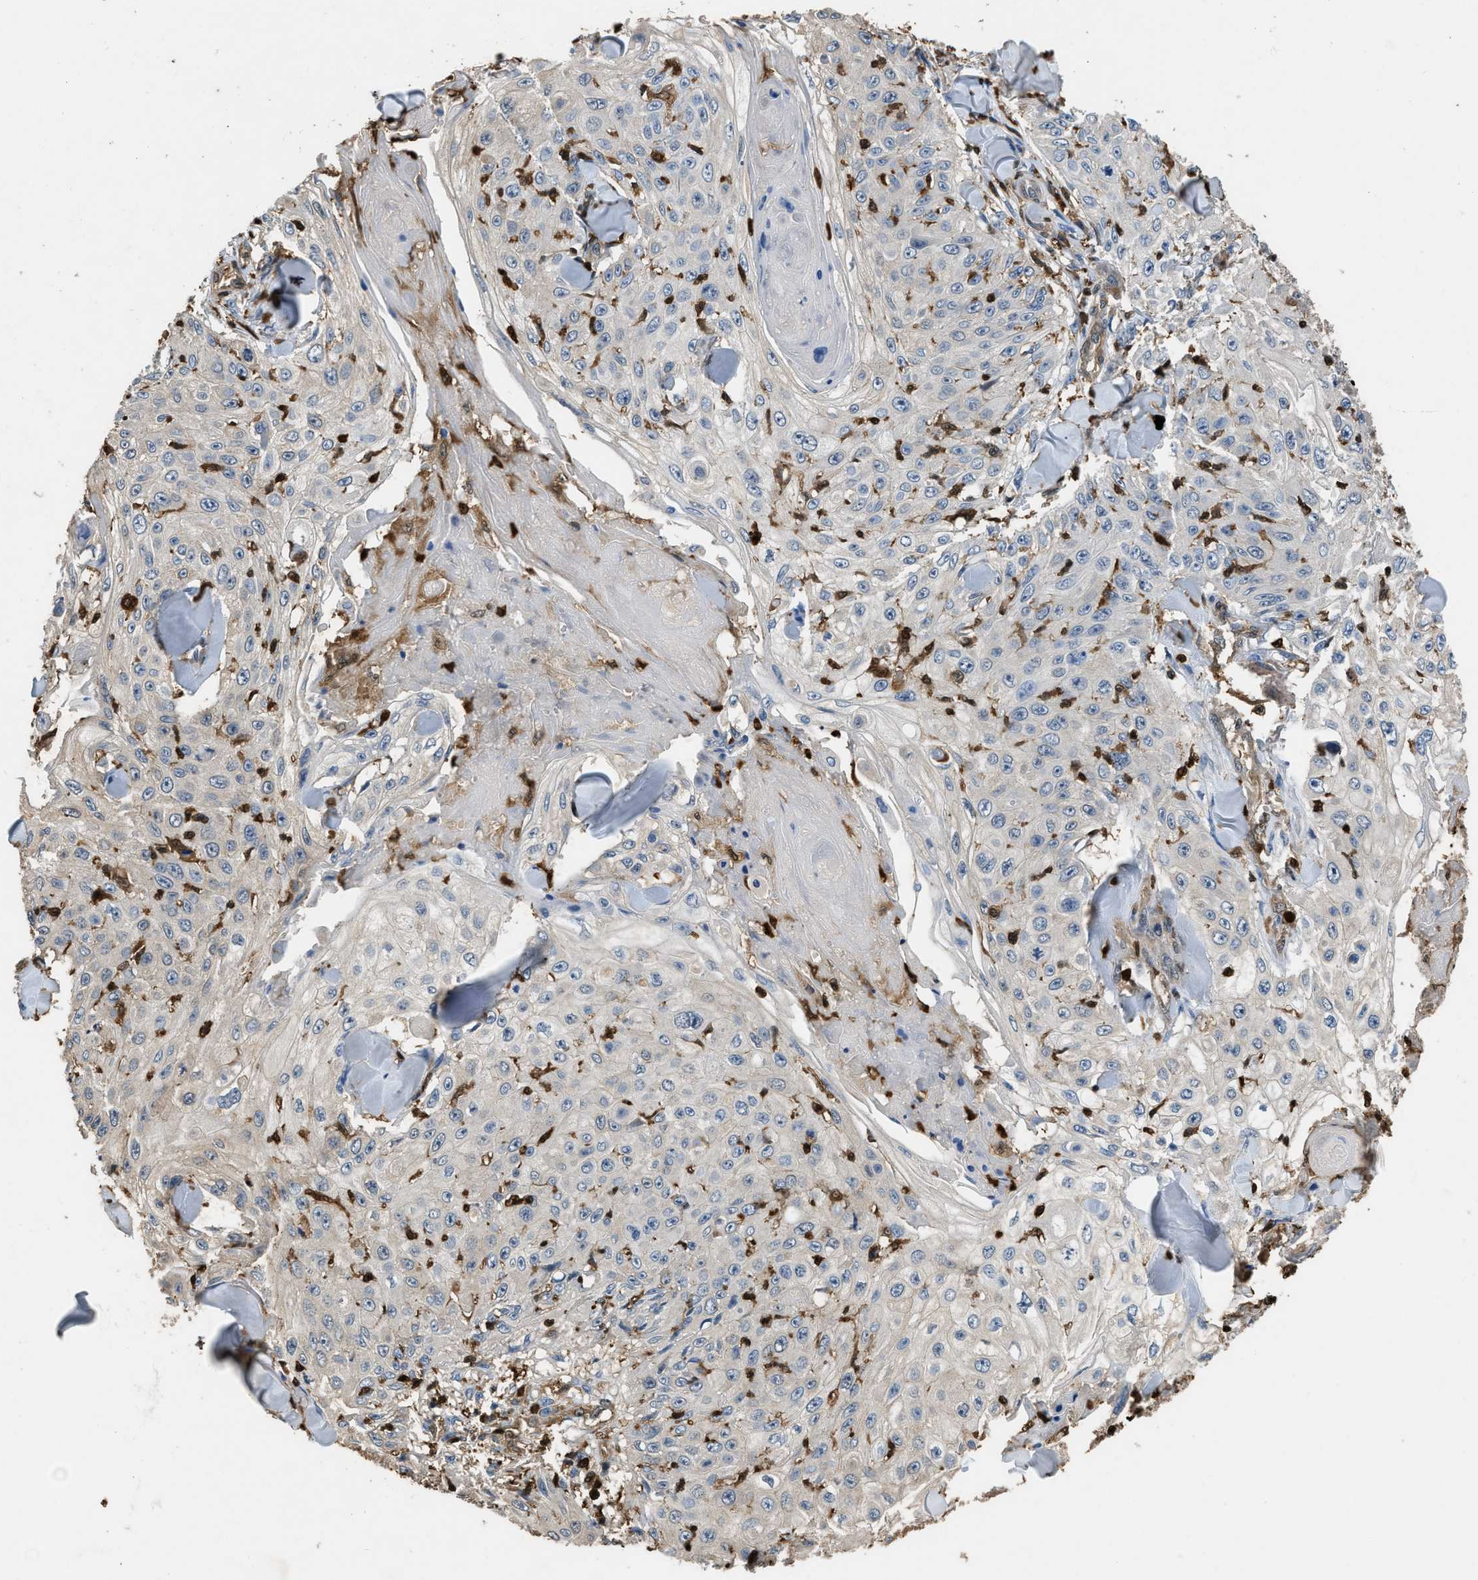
{"staining": {"intensity": "negative", "quantity": "none", "location": "none"}, "tissue": "skin cancer", "cell_type": "Tumor cells", "image_type": "cancer", "snomed": [{"axis": "morphology", "description": "Squamous cell carcinoma, NOS"}, {"axis": "topography", "description": "Skin"}], "caption": "Tumor cells are negative for protein expression in human skin cancer.", "gene": "ARHGDIB", "patient": {"sex": "male", "age": 86}}